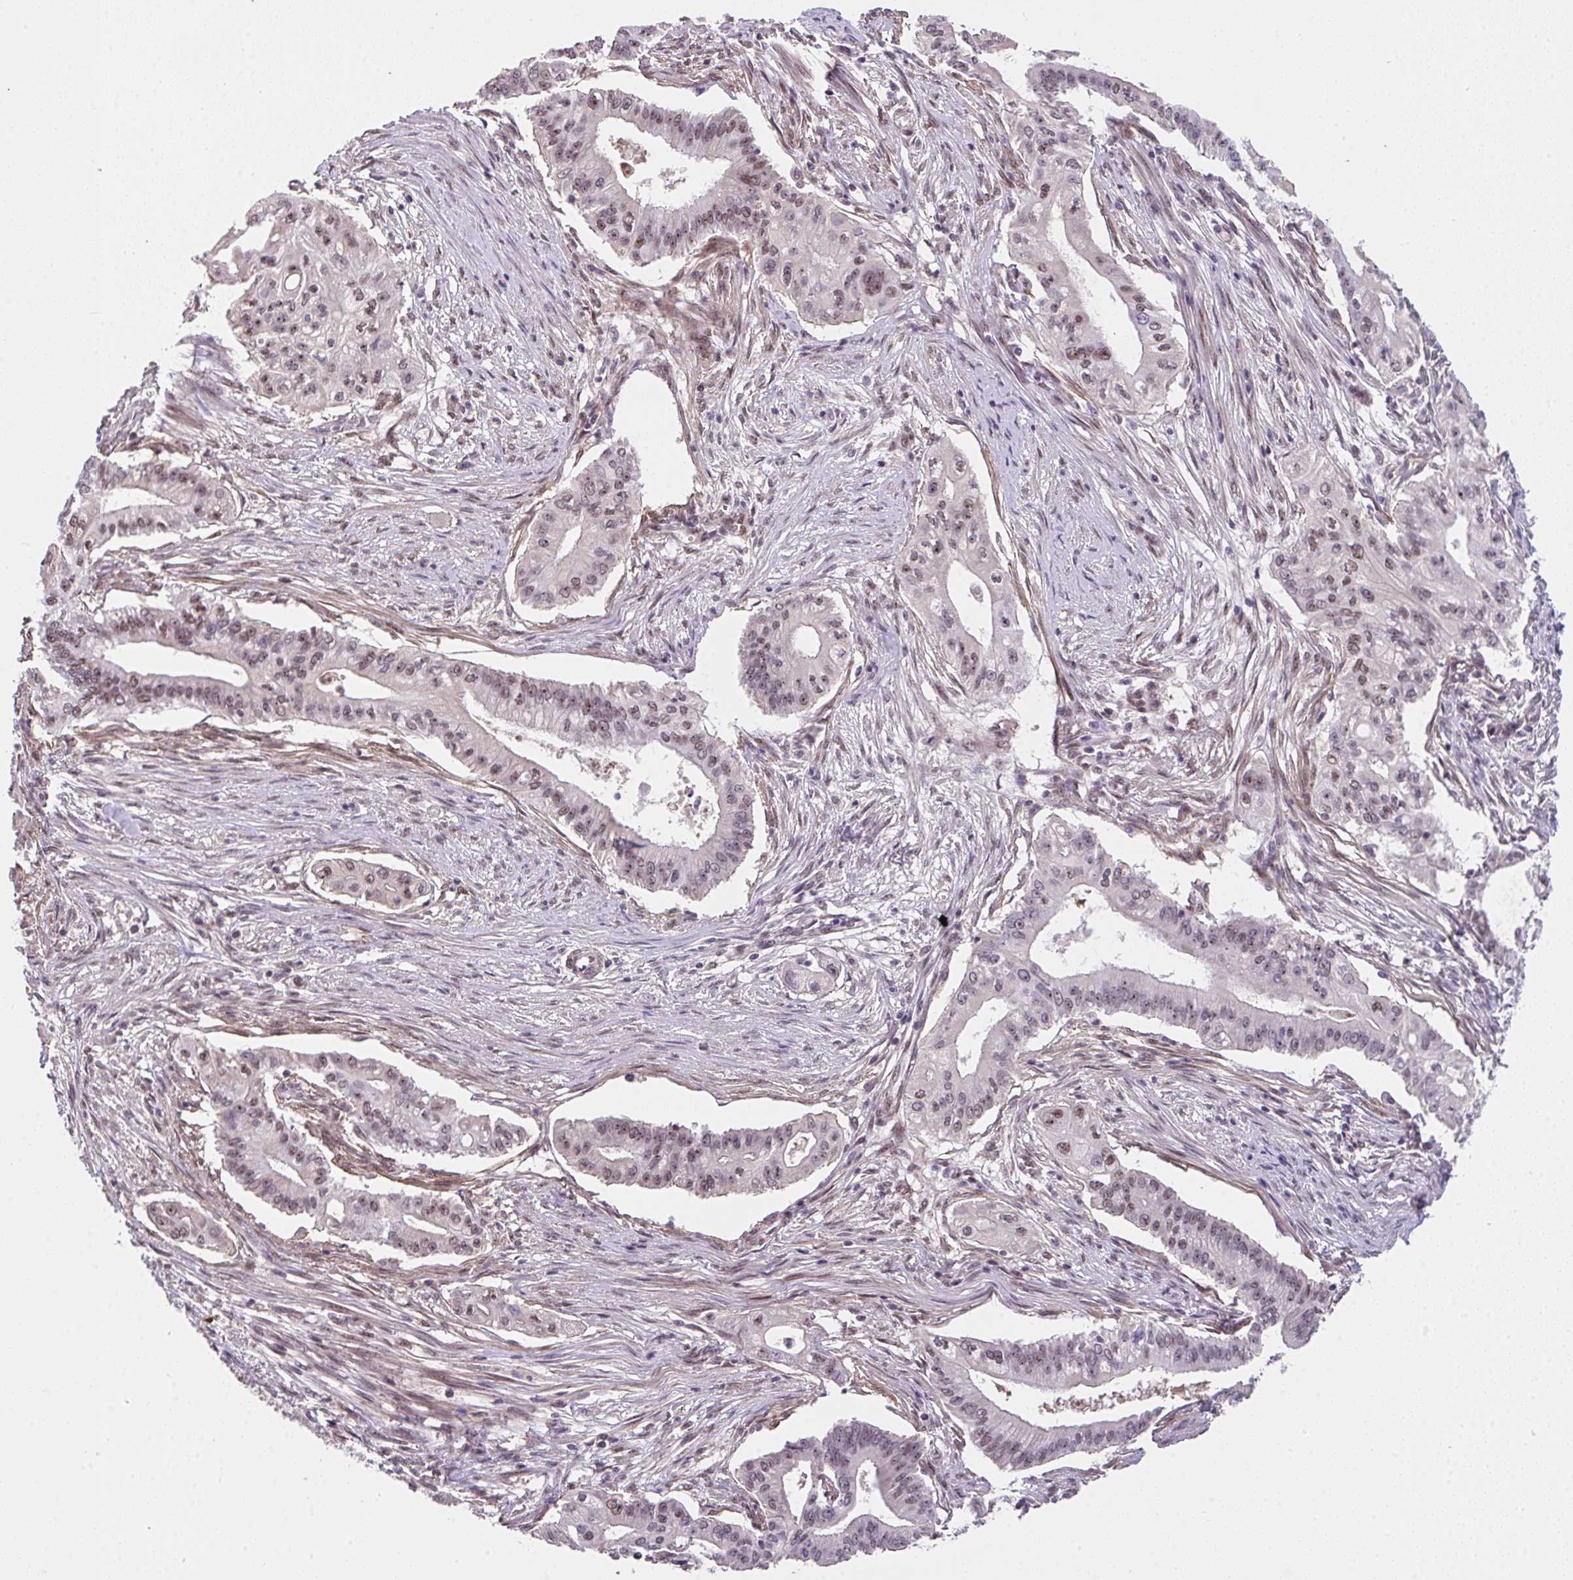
{"staining": {"intensity": "moderate", "quantity": ">75%", "location": "nuclear"}, "tissue": "pancreatic cancer", "cell_type": "Tumor cells", "image_type": "cancer", "snomed": [{"axis": "morphology", "description": "Adenocarcinoma, NOS"}, {"axis": "topography", "description": "Pancreas"}], "caption": "Immunohistochemical staining of human pancreatic cancer (adenocarcinoma) exhibits medium levels of moderate nuclear expression in about >75% of tumor cells.", "gene": "RBBP6", "patient": {"sex": "female", "age": 68}}